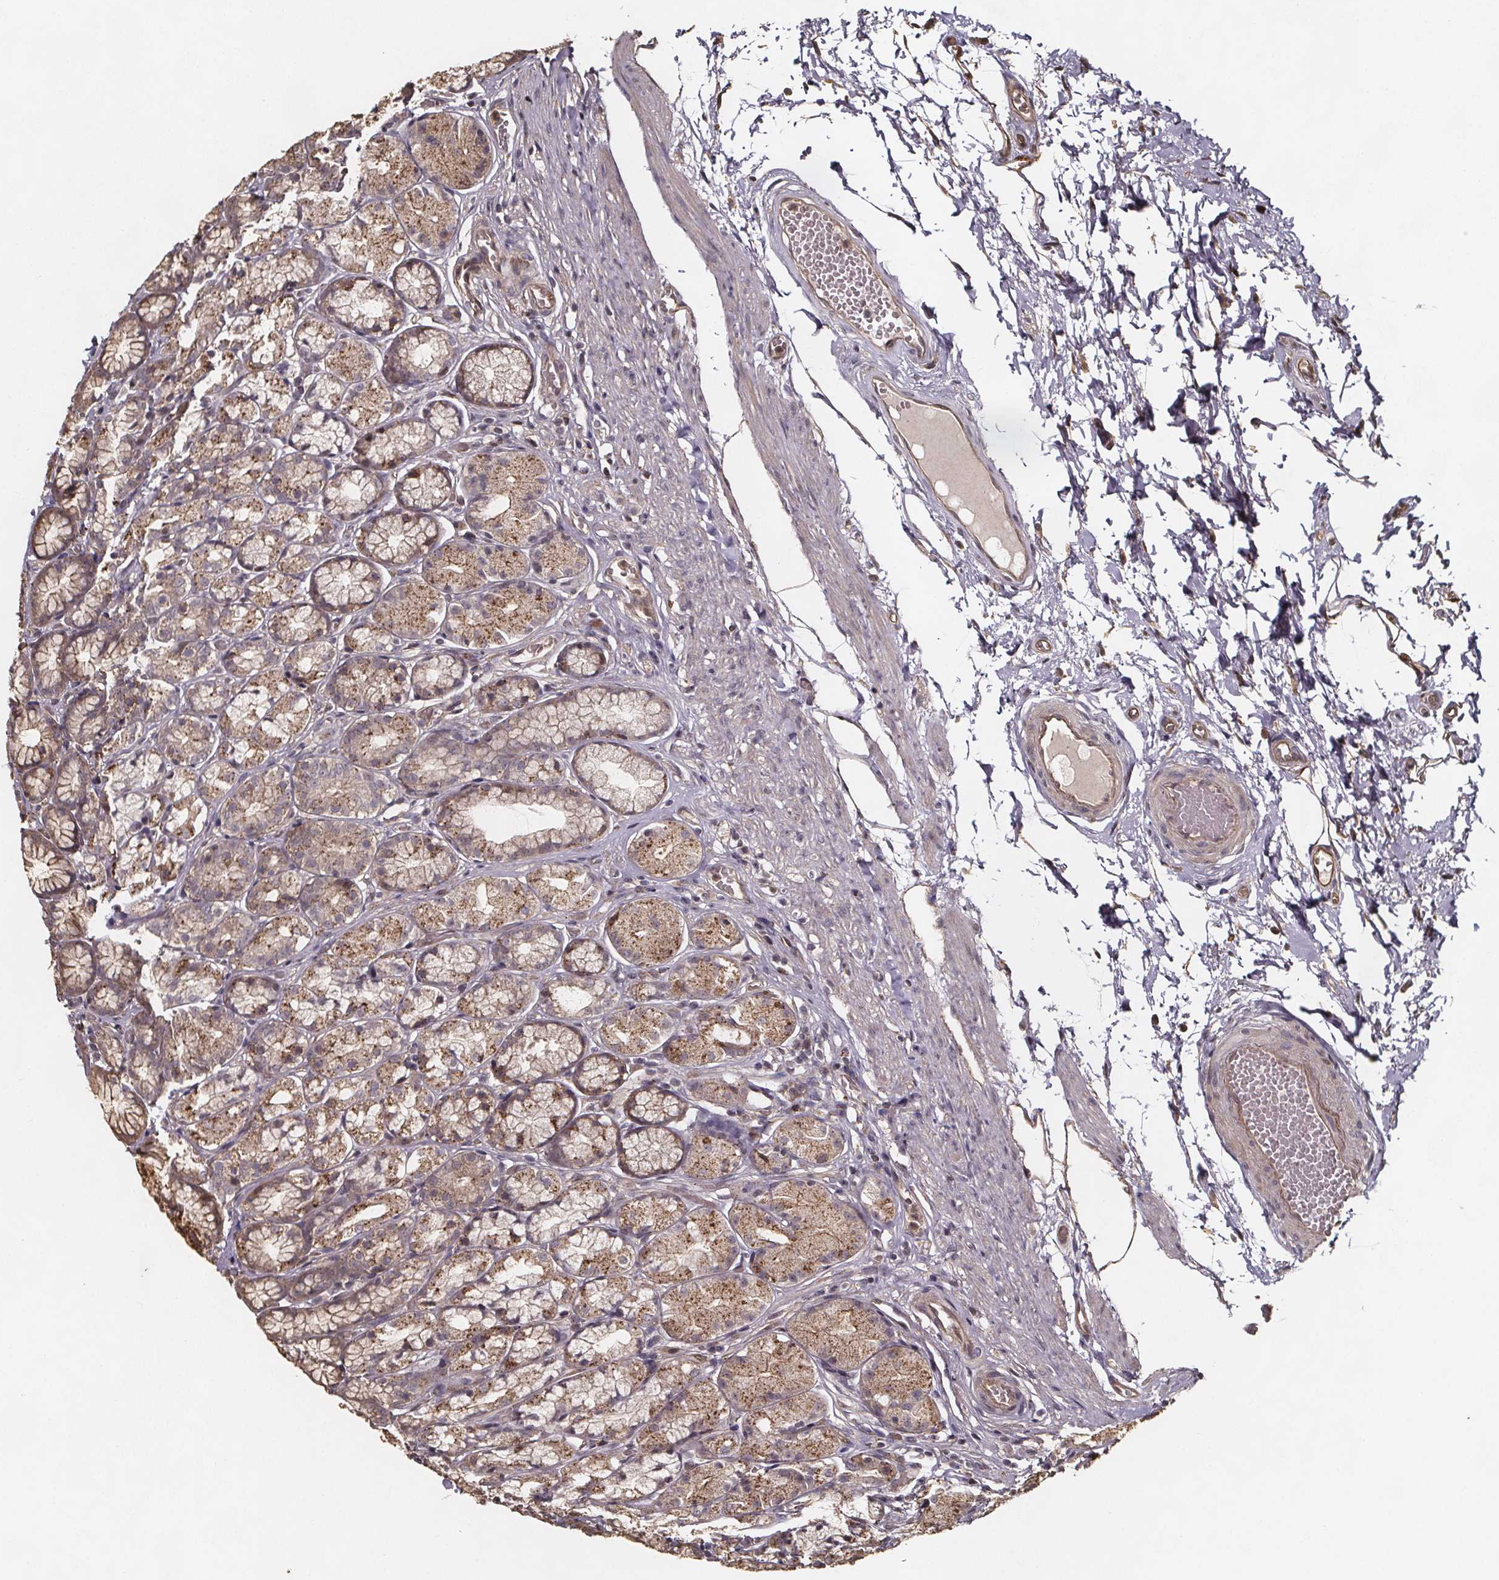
{"staining": {"intensity": "moderate", "quantity": ">75%", "location": "cytoplasmic/membranous"}, "tissue": "stomach", "cell_type": "Glandular cells", "image_type": "normal", "snomed": [{"axis": "morphology", "description": "Normal tissue, NOS"}, {"axis": "topography", "description": "Stomach"}], "caption": "This micrograph shows IHC staining of benign human stomach, with medium moderate cytoplasmic/membranous staining in approximately >75% of glandular cells.", "gene": "ZNF879", "patient": {"sex": "male", "age": 70}}